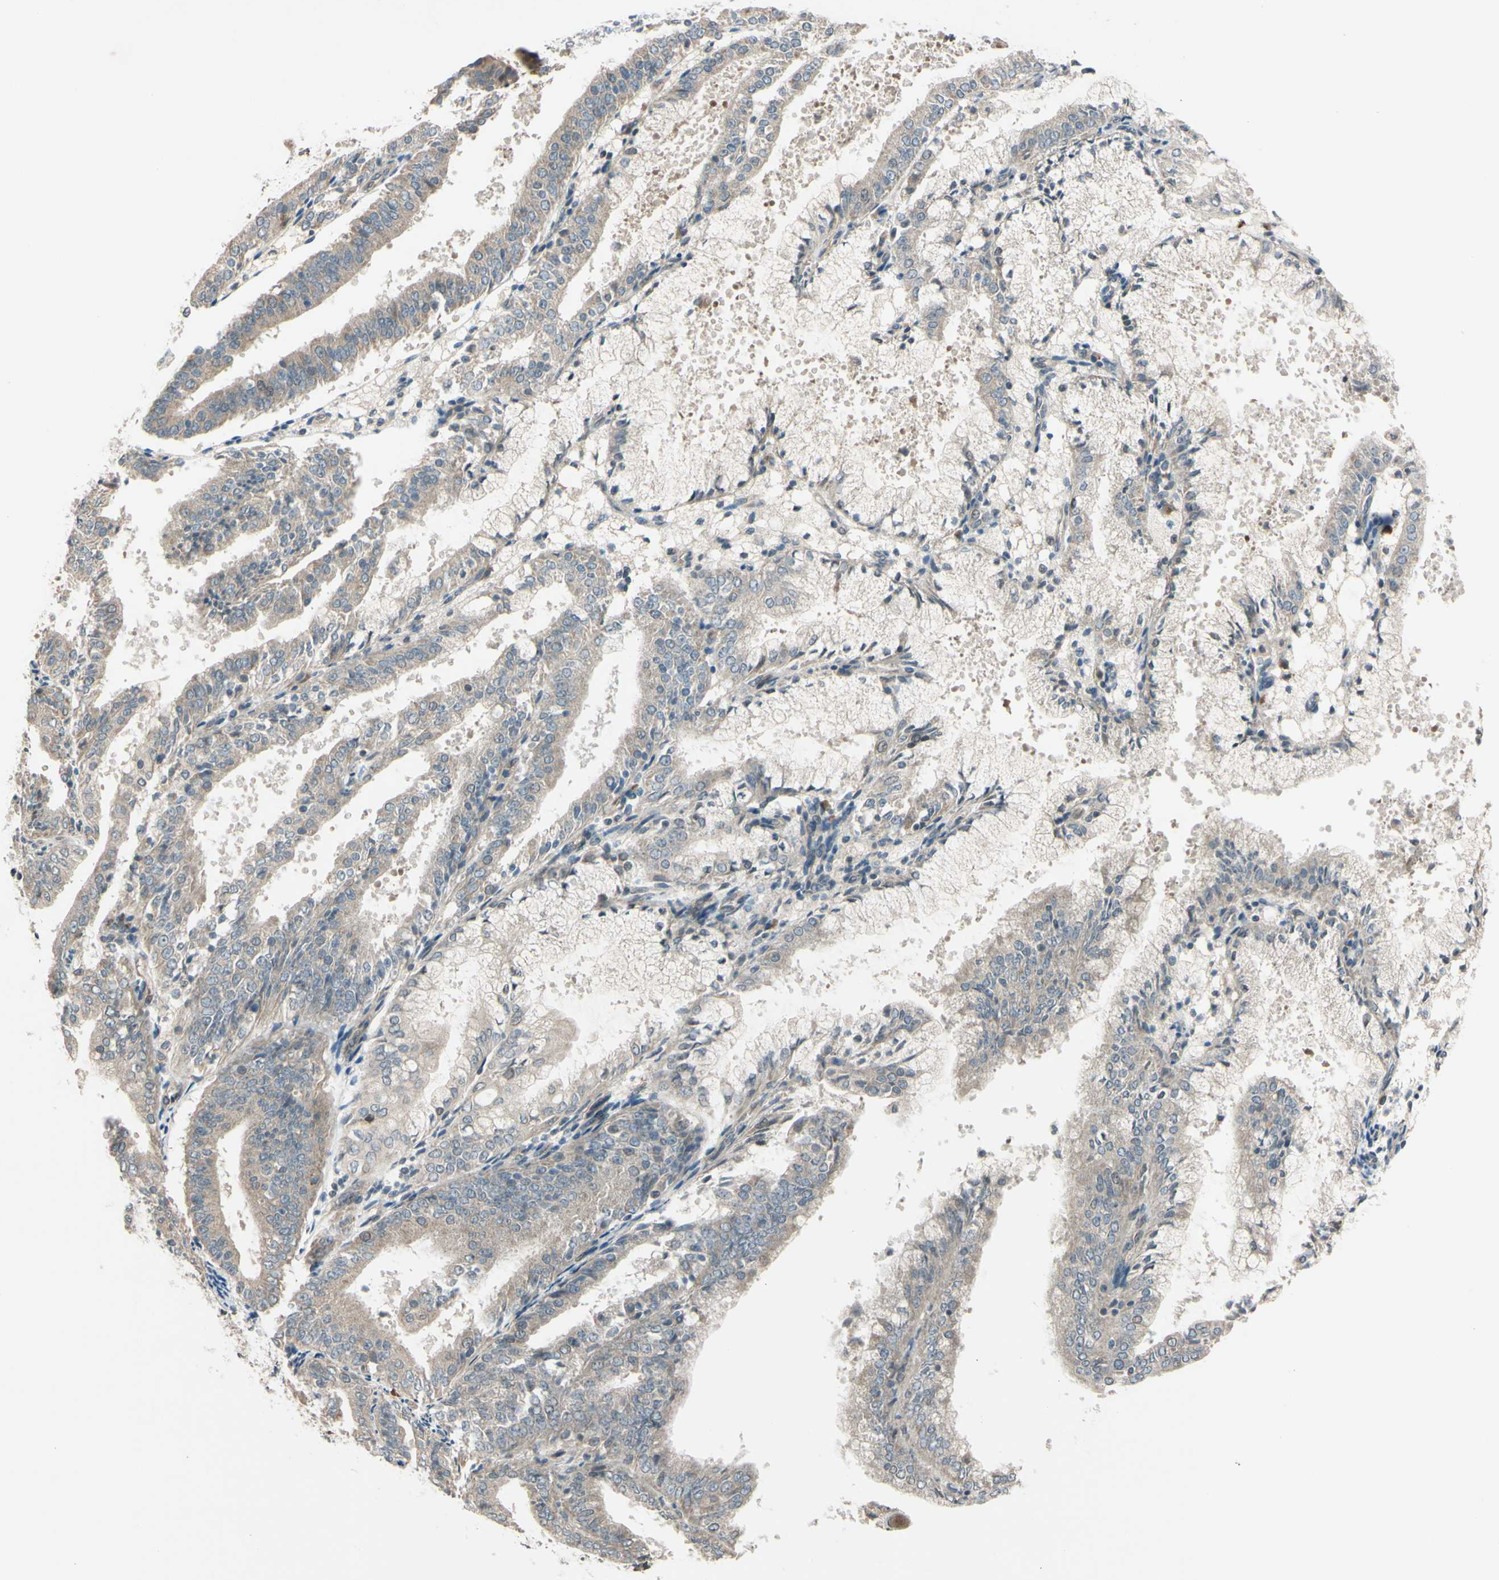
{"staining": {"intensity": "weak", "quantity": "25%-75%", "location": "cytoplasmic/membranous"}, "tissue": "endometrial cancer", "cell_type": "Tumor cells", "image_type": "cancer", "snomed": [{"axis": "morphology", "description": "Adenocarcinoma, NOS"}, {"axis": "topography", "description": "Endometrium"}], "caption": "High-power microscopy captured an immunohistochemistry photomicrograph of endometrial adenocarcinoma, revealing weak cytoplasmic/membranous positivity in about 25%-75% of tumor cells.", "gene": "FGF10", "patient": {"sex": "female", "age": 63}}